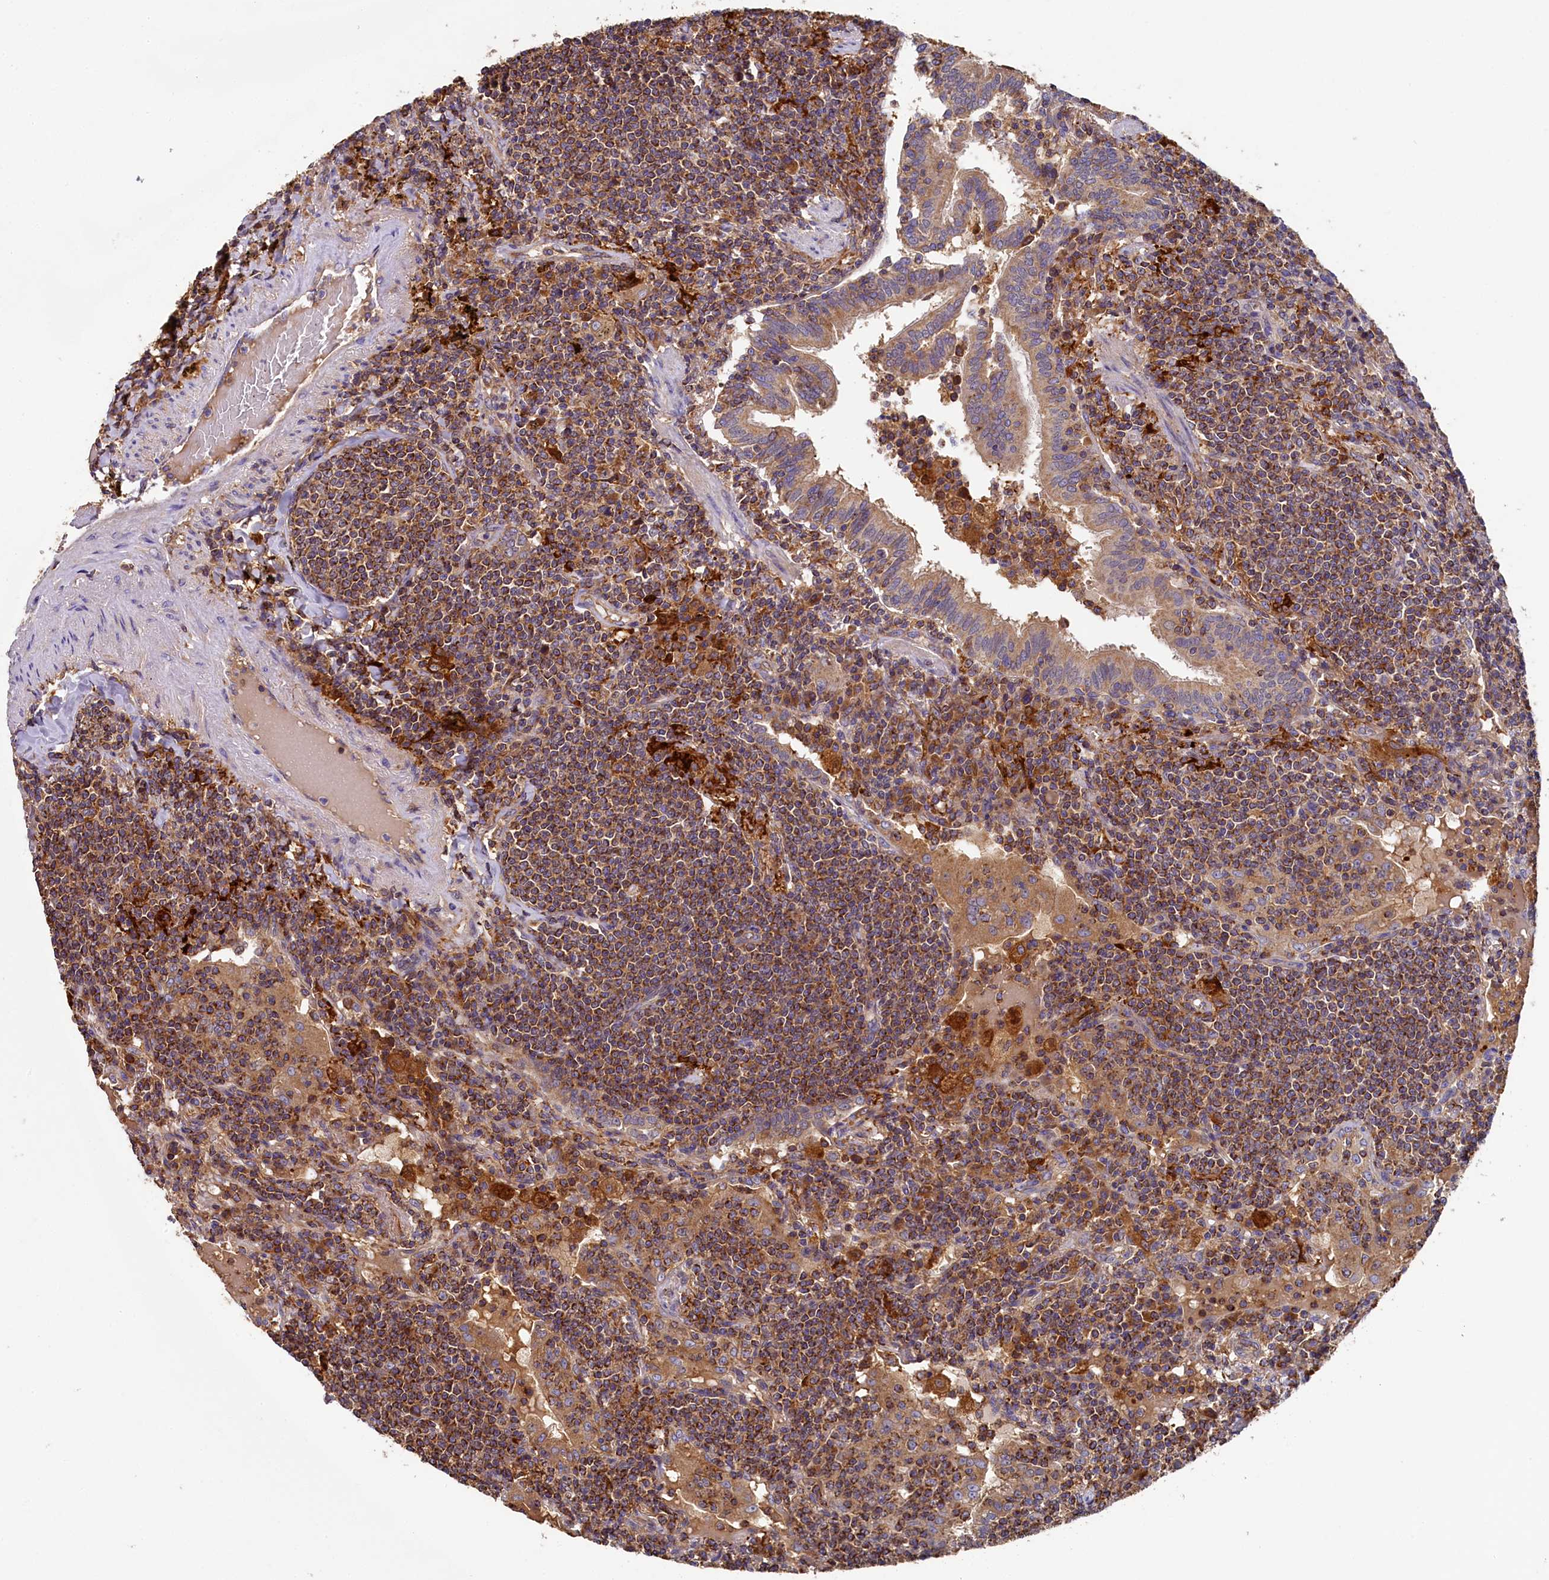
{"staining": {"intensity": "moderate", "quantity": ">75%", "location": "cytoplasmic/membranous"}, "tissue": "lymphoma", "cell_type": "Tumor cells", "image_type": "cancer", "snomed": [{"axis": "morphology", "description": "Malignant lymphoma, non-Hodgkin's type, Low grade"}, {"axis": "topography", "description": "Lung"}], "caption": "Tumor cells exhibit moderate cytoplasmic/membranous staining in approximately >75% of cells in malignant lymphoma, non-Hodgkin's type (low-grade). The protein of interest is shown in brown color, while the nuclei are stained blue.", "gene": "SEC31B", "patient": {"sex": "female", "age": 71}}